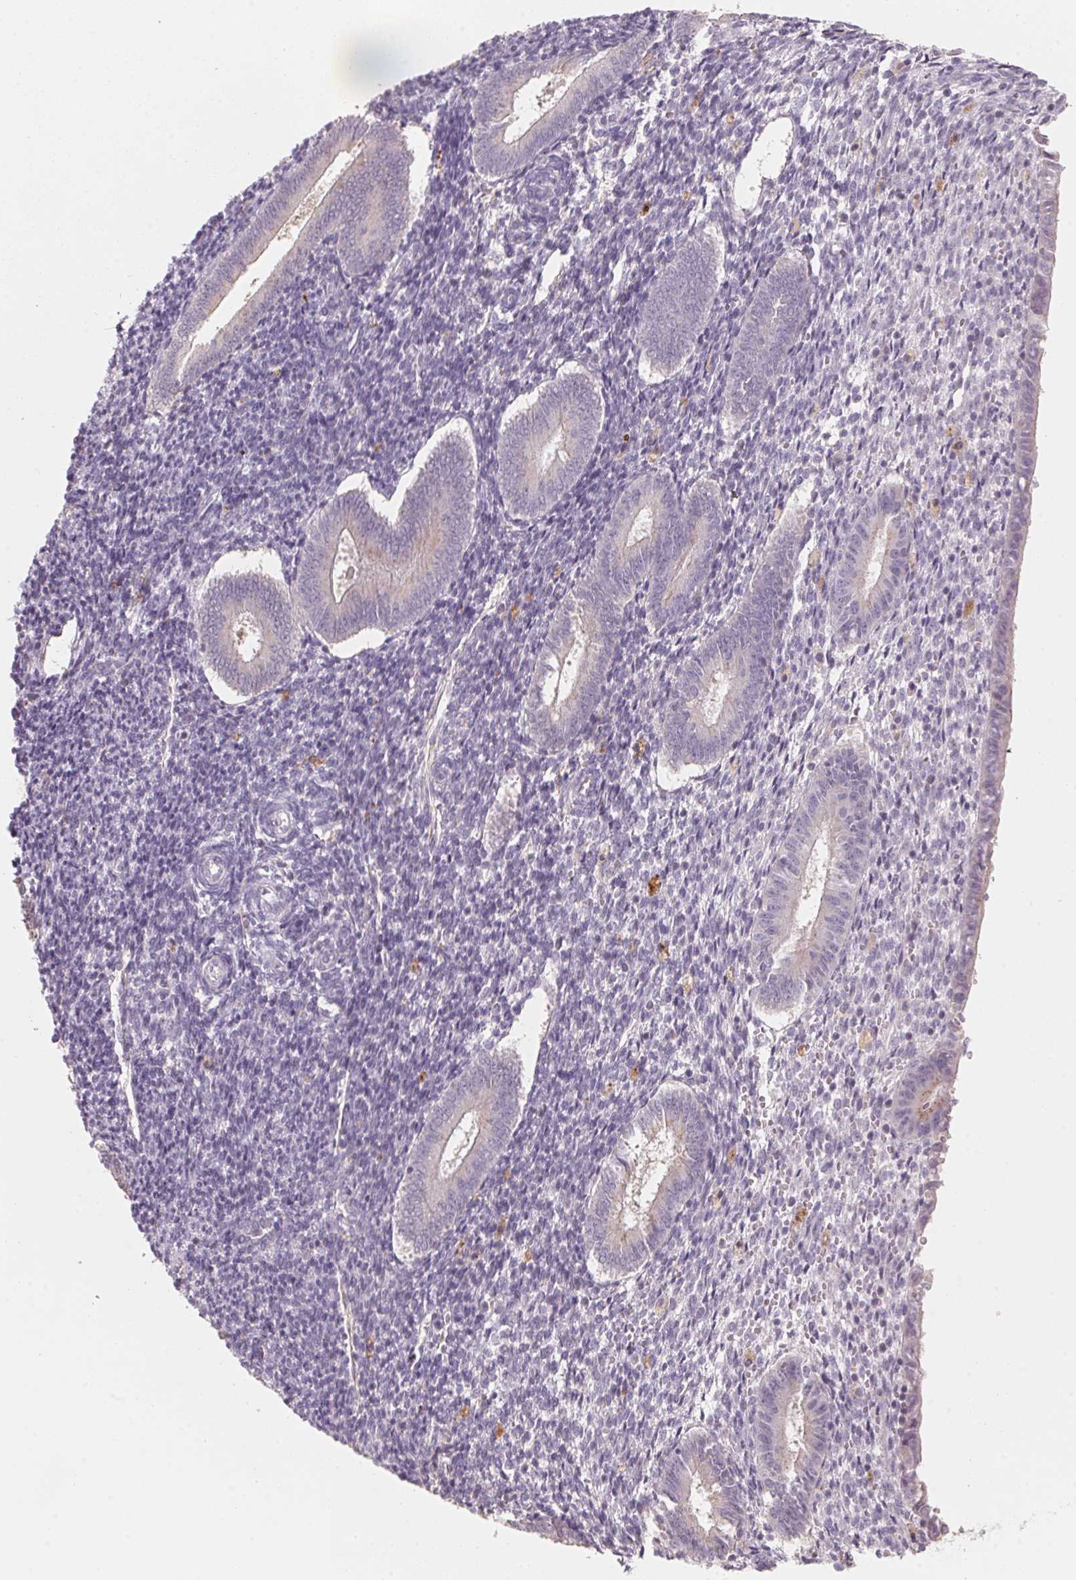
{"staining": {"intensity": "negative", "quantity": "none", "location": "none"}, "tissue": "endometrium", "cell_type": "Cells in endometrial stroma", "image_type": "normal", "snomed": [{"axis": "morphology", "description": "Normal tissue, NOS"}, {"axis": "topography", "description": "Endometrium"}], "caption": "IHC micrograph of normal endometrium stained for a protein (brown), which displays no staining in cells in endometrial stroma.", "gene": "TREH", "patient": {"sex": "female", "age": 25}}